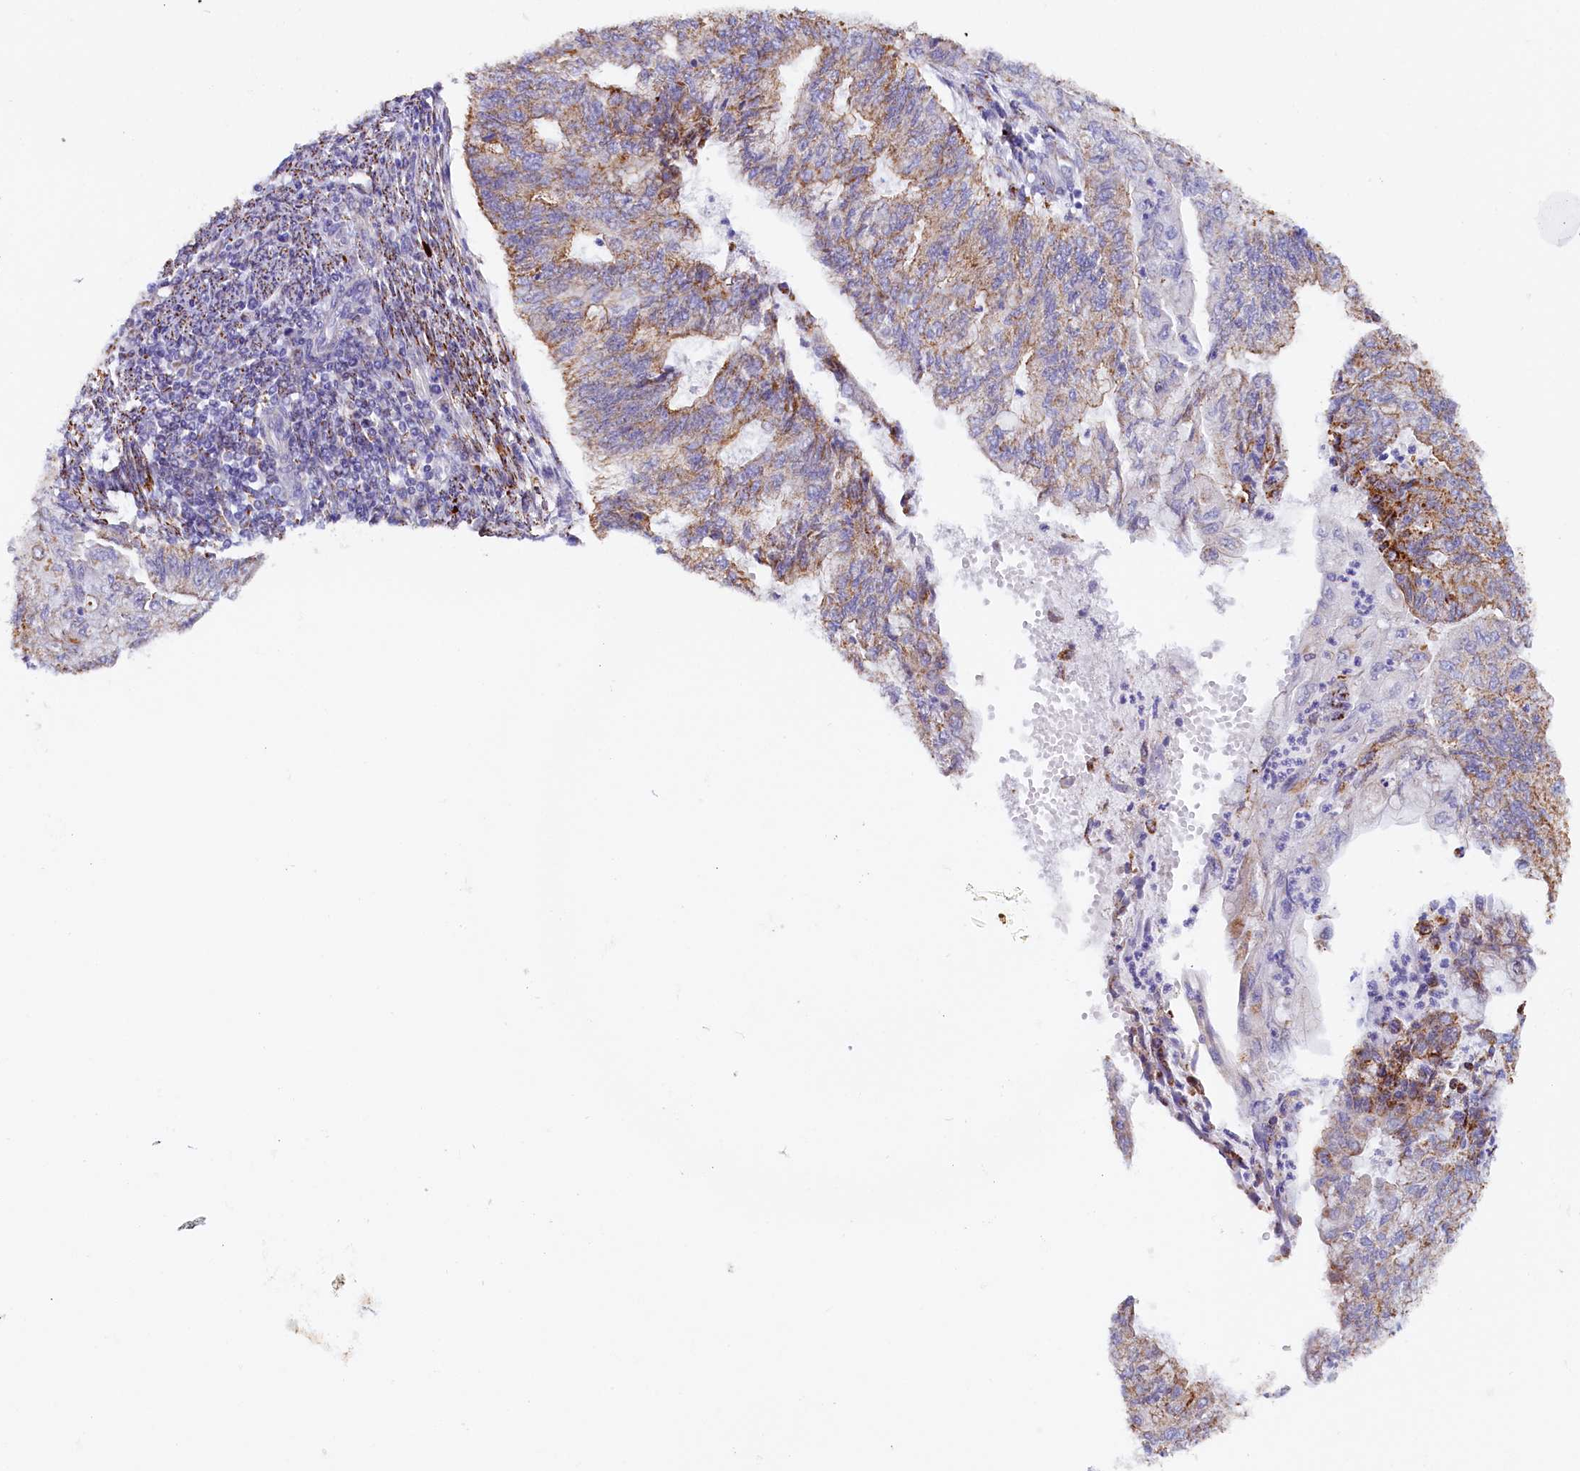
{"staining": {"intensity": "moderate", "quantity": ">75%", "location": "cytoplasmic/membranous"}, "tissue": "endometrial cancer", "cell_type": "Tumor cells", "image_type": "cancer", "snomed": [{"axis": "morphology", "description": "Adenocarcinoma, NOS"}, {"axis": "topography", "description": "Endometrium"}], "caption": "Immunohistochemistry micrograph of neoplastic tissue: human adenocarcinoma (endometrial) stained using IHC reveals medium levels of moderate protein expression localized specifically in the cytoplasmic/membranous of tumor cells, appearing as a cytoplasmic/membranous brown color.", "gene": "AKTIP", "patient": {"sex": "female", "age": 59}}